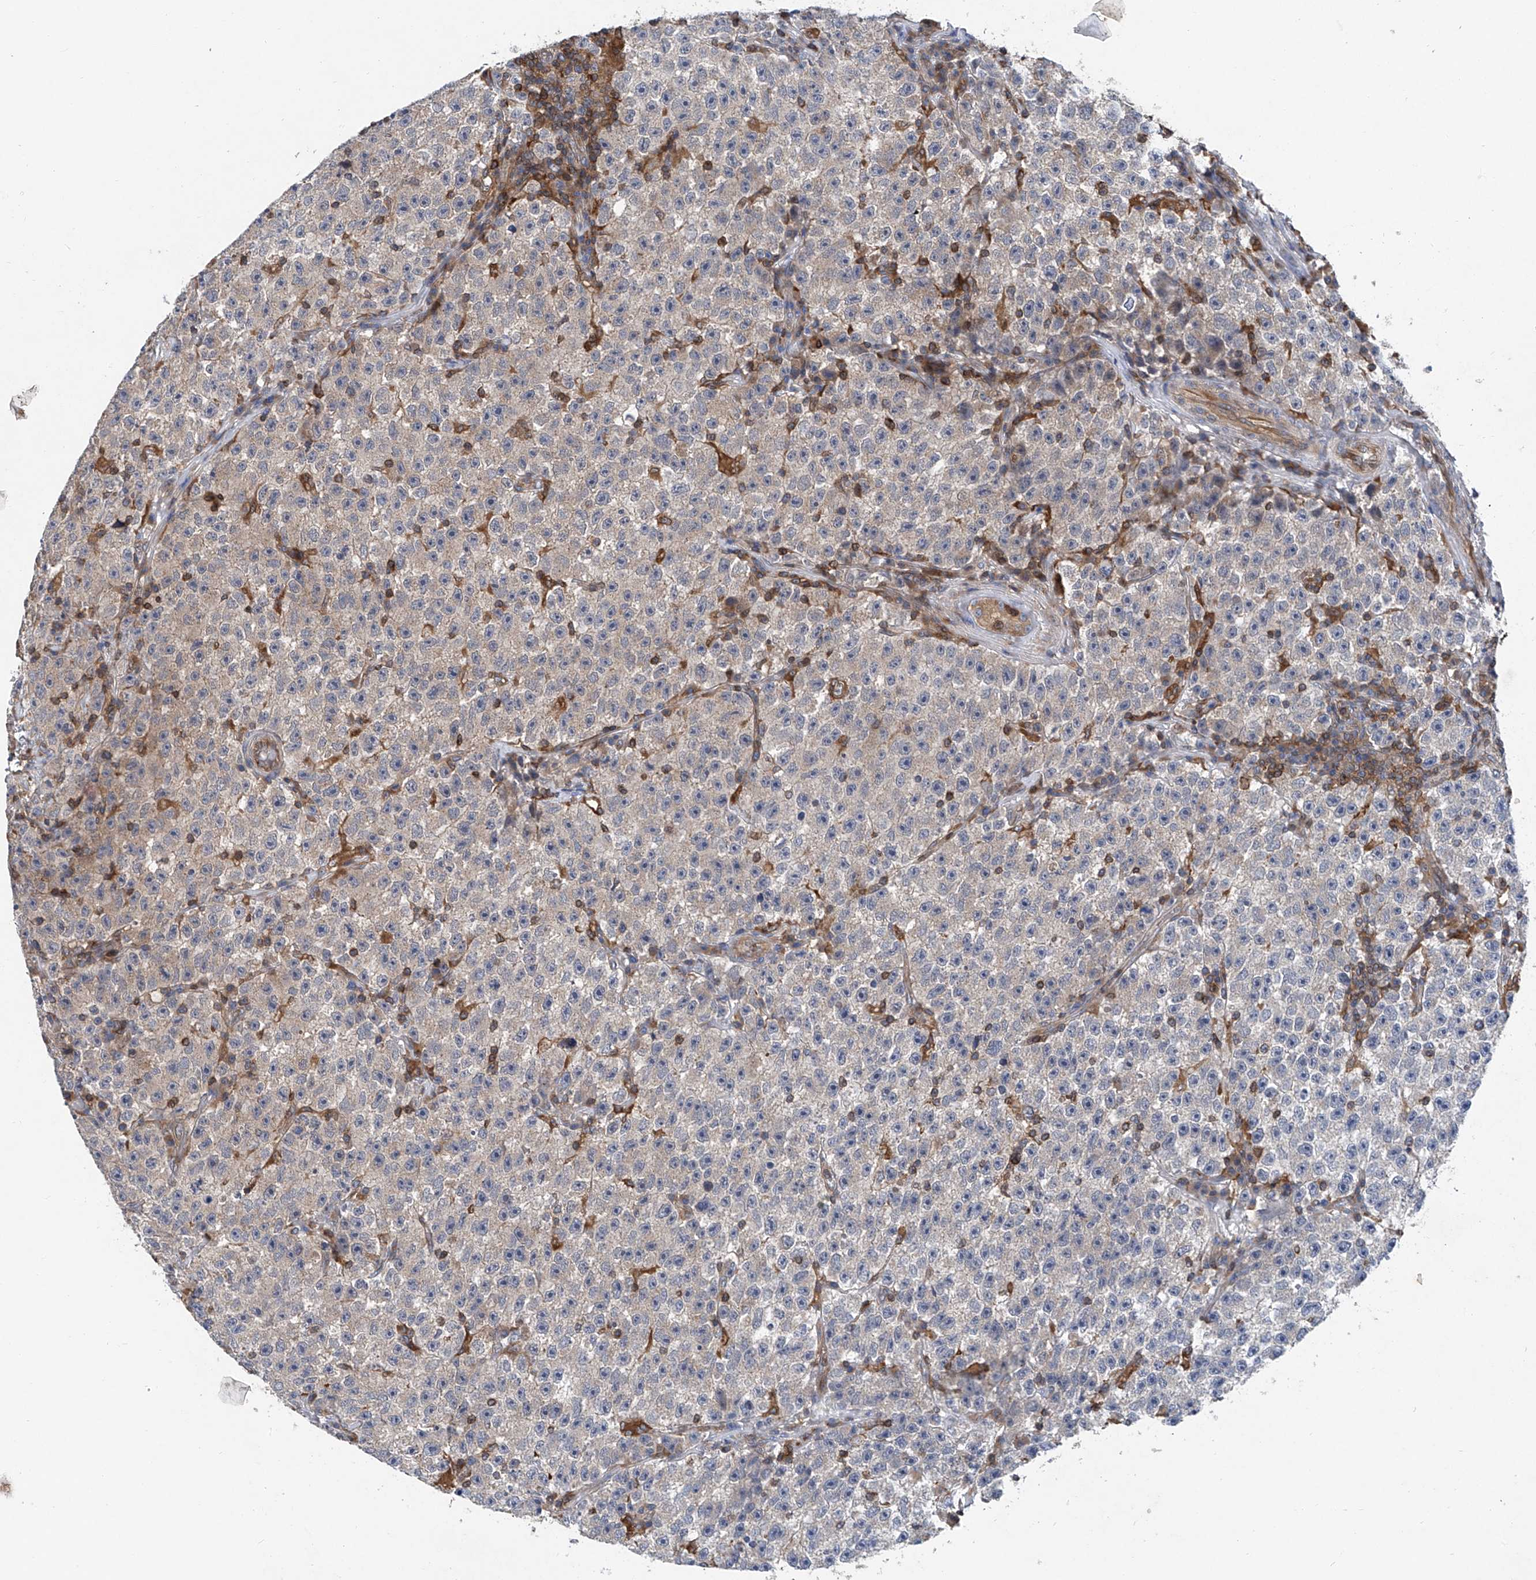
{"staining": {"intensity": "negative", "quantity": "none", "location": "none"}, "tissue": "testis cancer", "cell_type": "Tumor cells", "image_type": "cancer", "snomed": [{"axis": "morphology", "description": "Seminoma, NOS"}, {"axis": "topography", "description": "Testis"}], "caption": "The IHC histopathology image has no significant expression in tumor cells of testis seminoma tissue.", "gene": "TRIM38", "patient": {"sex": "male", "age": 22}}